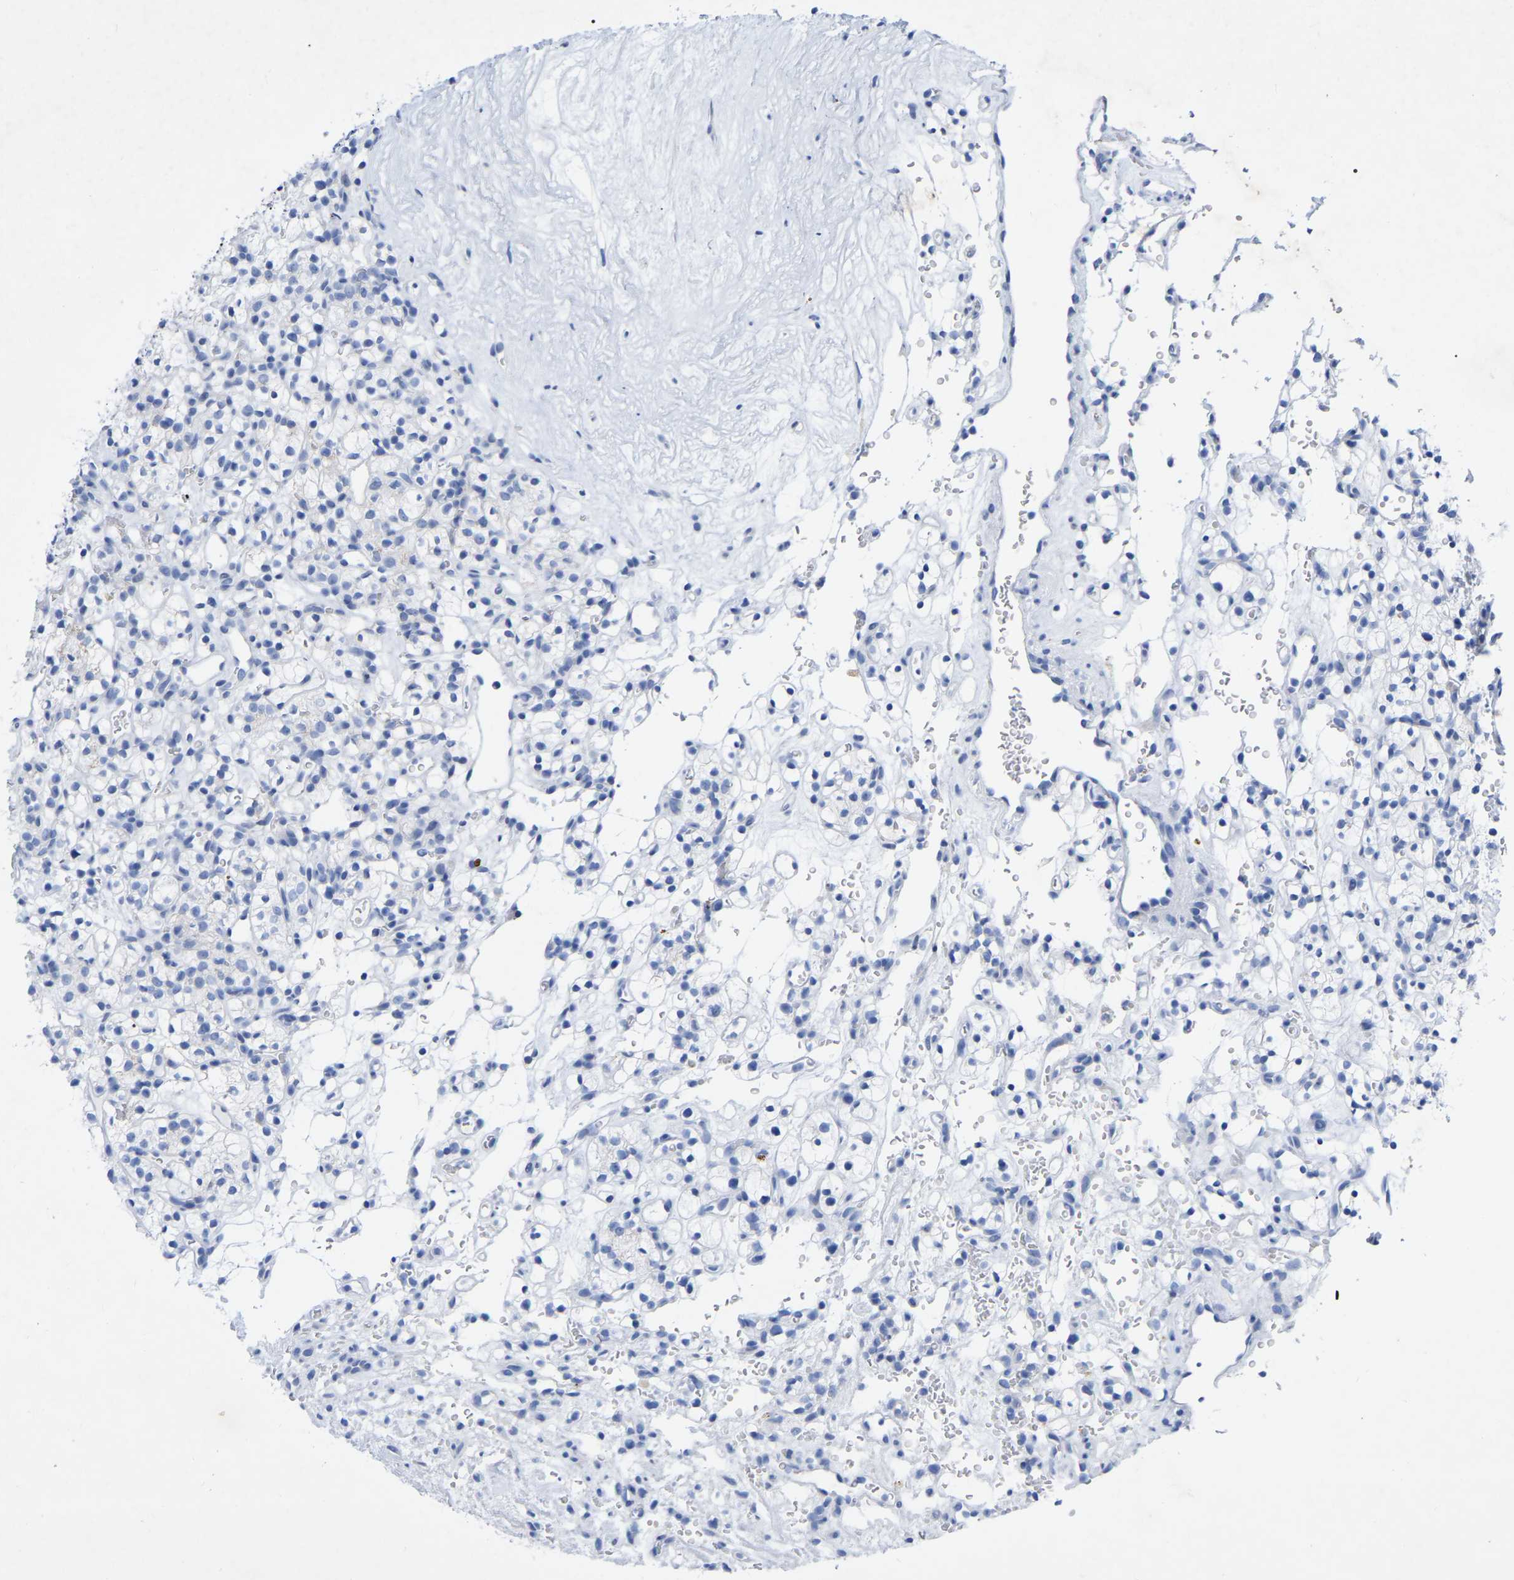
{"staining": {"intensity": "negative", "quantity": "none", "location": "none"}, "tissue": "renal cancer", "cell_type": "Tumor cells", "image_type": "cancer", "snomed": [{"axis": "morphology", "description": "Adenocarcinoma, NOS"}, {"axis": "topography", "description": "Kidney"}], "caption": "High magnification brightfield microscopy of adenocarcinoma (renal) stained with DAB (brown) and counterstained with hematoxylin (blue): tumor cells show no significant staining.", "gene": "ZNF629", "patient": {"sex": "female", "age": 57}}